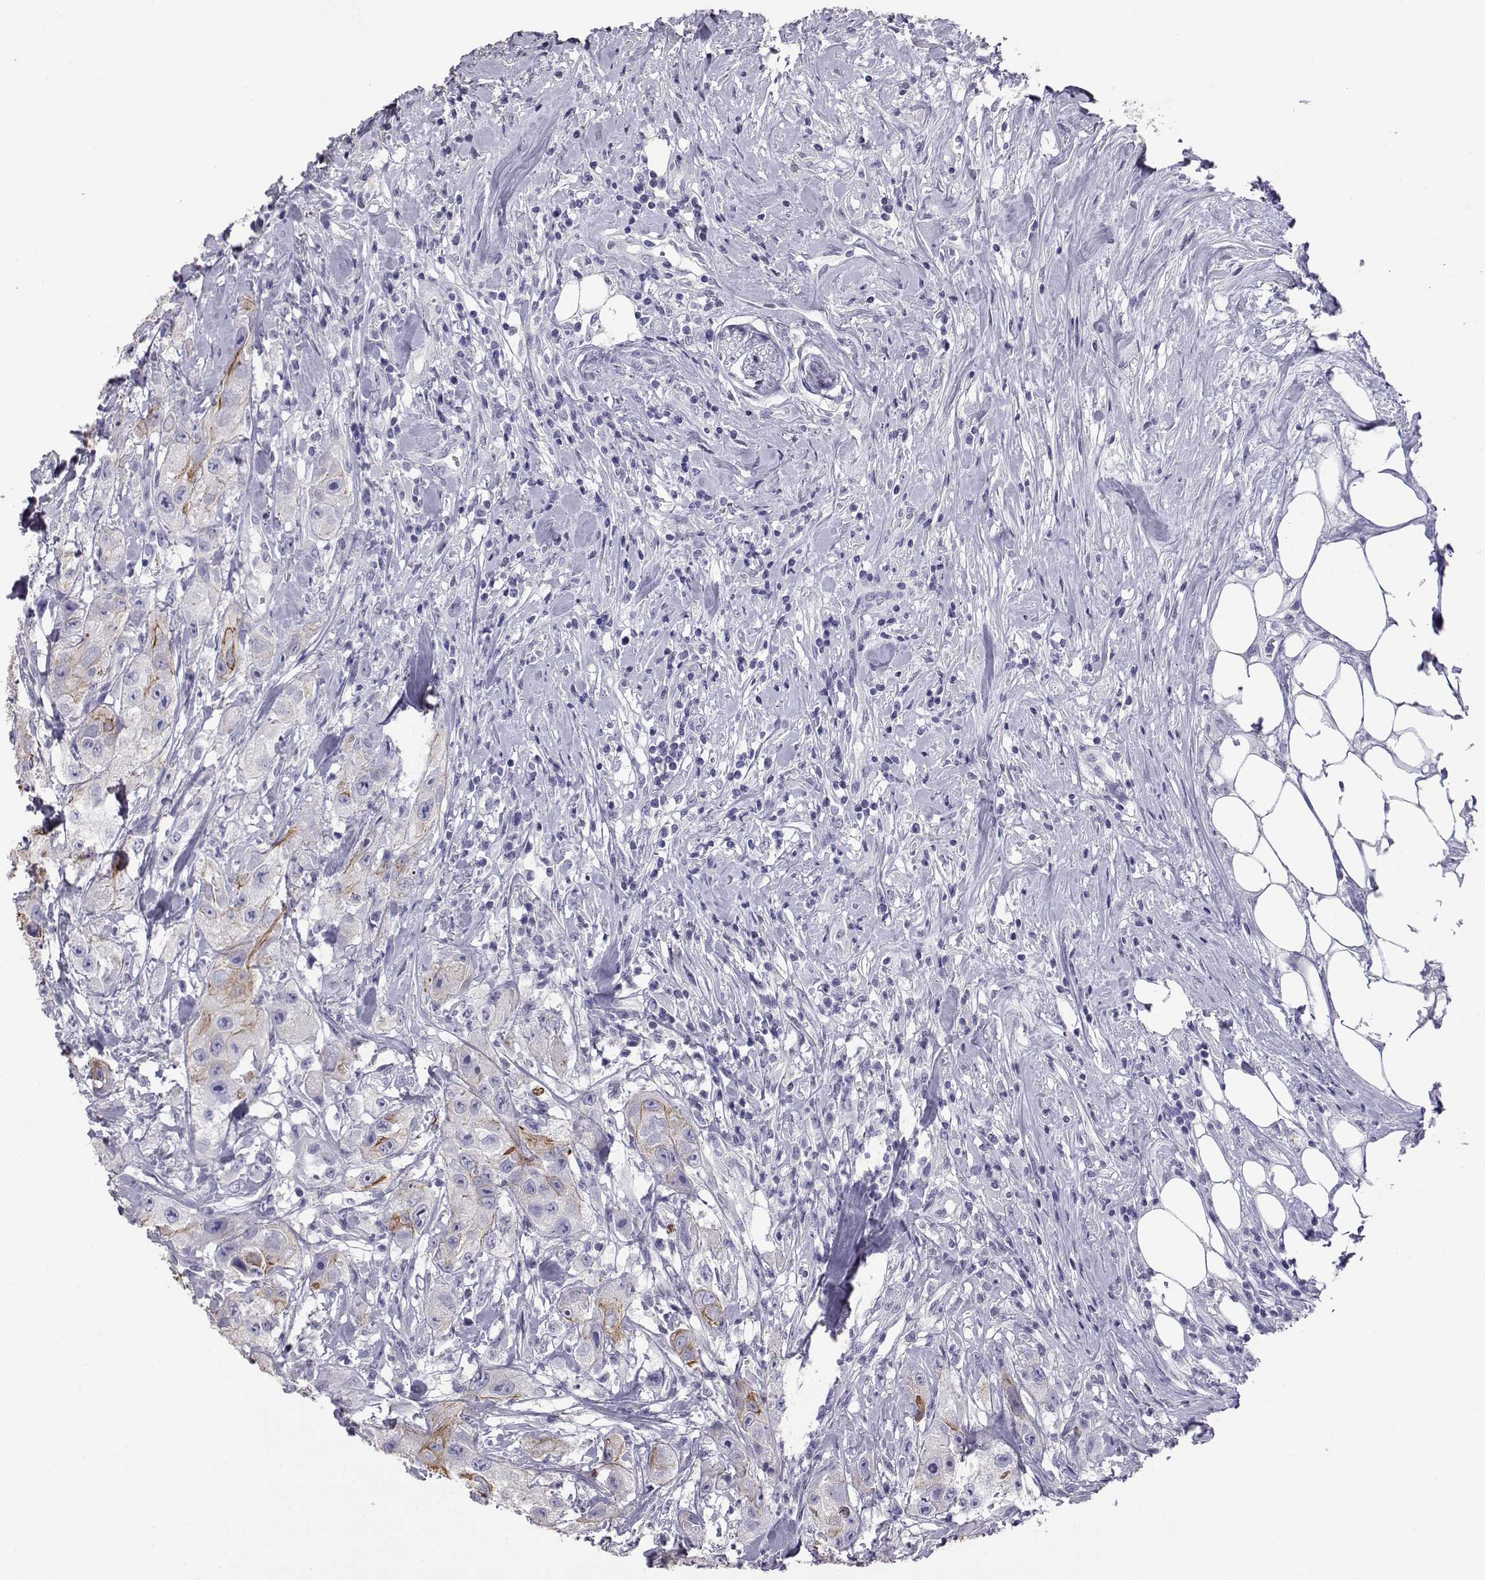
{"staining": {"intensity": "moderate", "quantity": "<25%", "location": "cytoplasmic/membranous"}, "tissue": "urothelial cancer", "cell_type": "Tumor cells", "image_type": "cancer", "snomed": [{"axis": "morphology", "description": "Urothelial carcinoma, High grade"}, {"axis": "topography", "description": "Urinary bladder"}], "caption": "This micrograph exhibits urothelial cancer stained with IHC to label a protein in brown. The cytoplasmic/membranous of tumor cells show moderate positivity for the protein. Nuclei are counter-stained blue.", "gene": "AKR1B1", "patient": {"sex": "male", "age": 79}}